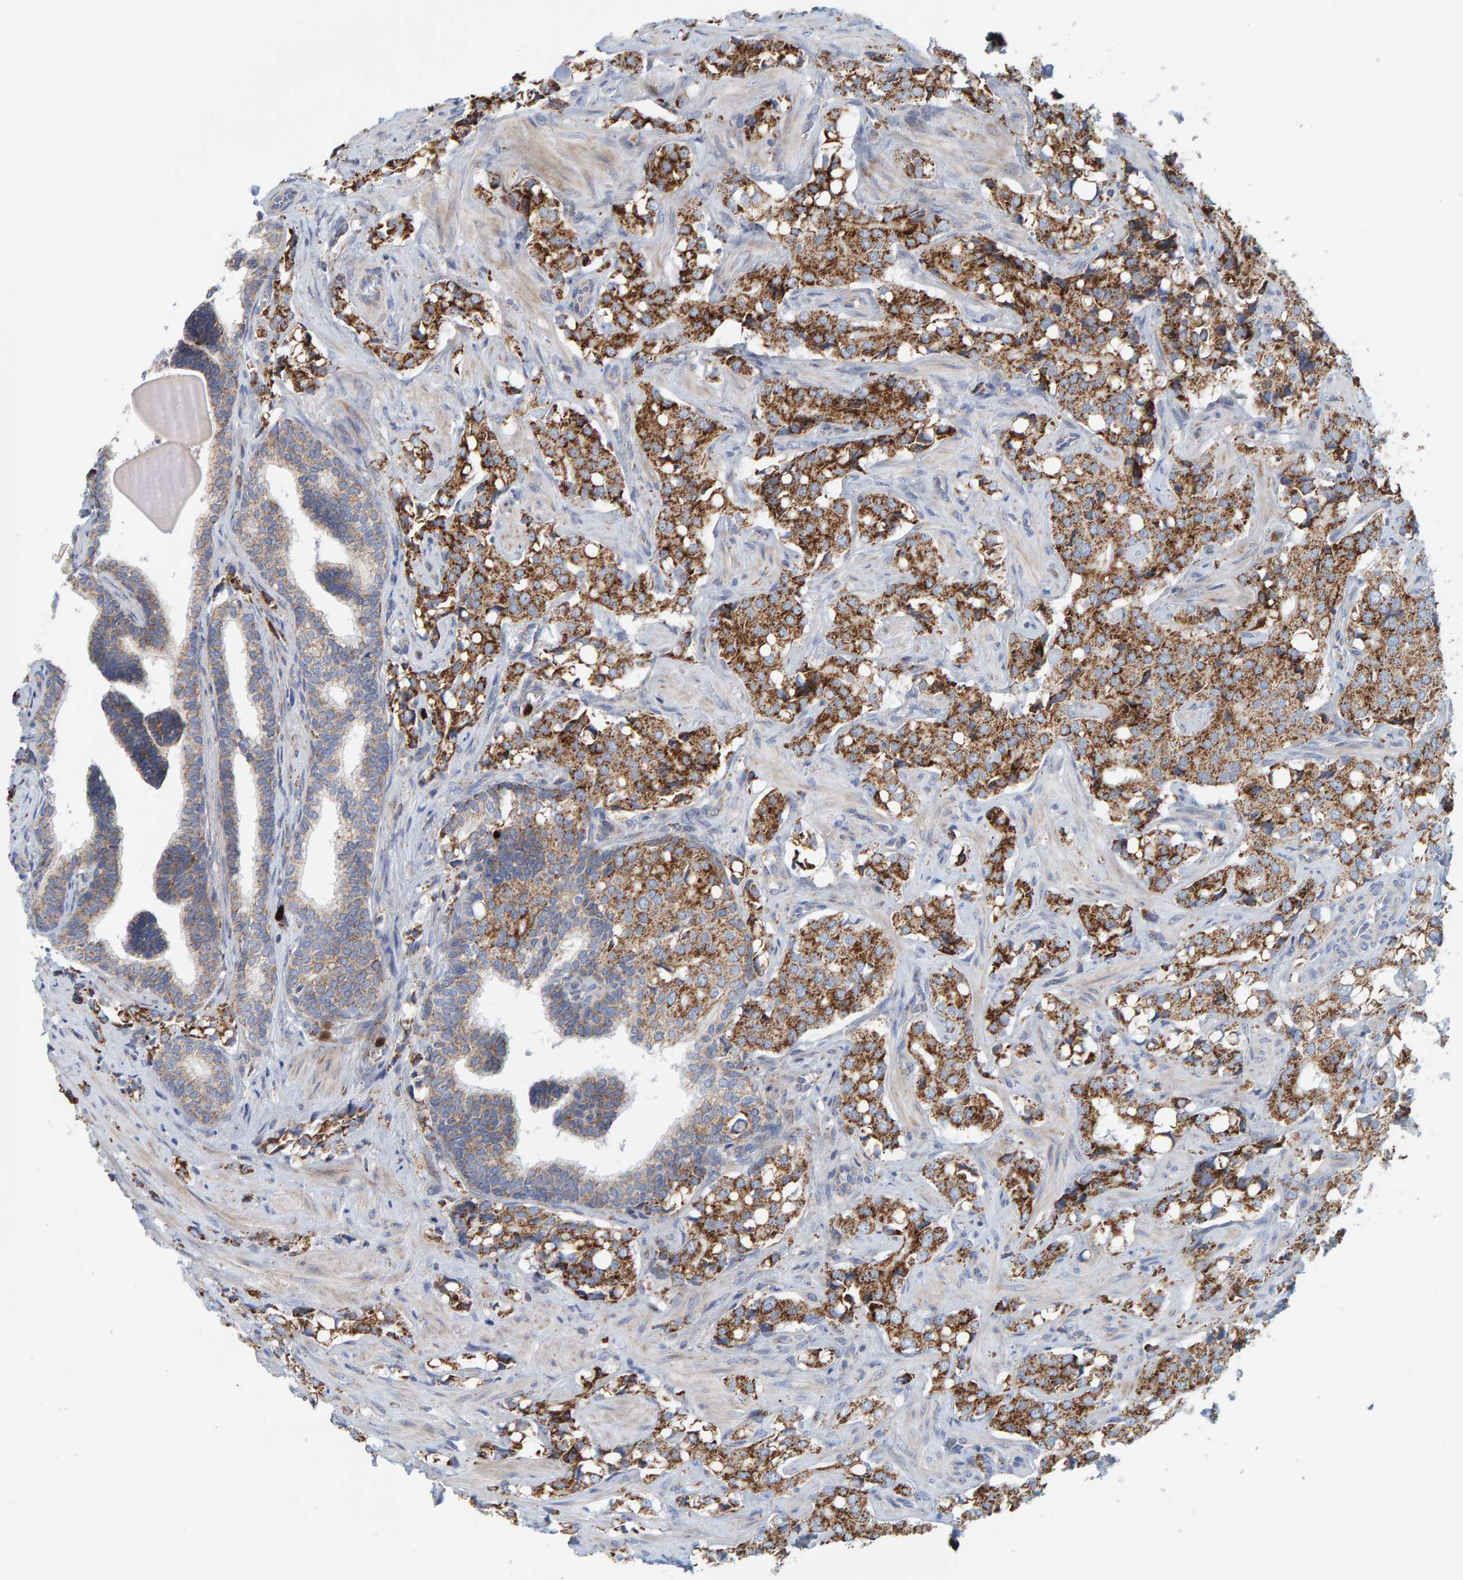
{"staining": {"intensity": "strong", "quantity": ">75%", "location": "cytoplasmic/membranous"}, "tissue": "prostate cancer", "cell_type": "Tumor cells", "image_type": "cancer", "snomed": [{"axis": "morphology", "description": "Adenocarcinoma, High grade"}, {"axis": "topography", "description": "Prostate"}], "caption": "A high-resolution micrograph shows IHC staining of adenocarcinoma (high-grade) (prostate), which shows strong cytoplasmic/membranous positivity in approximately >75% of tumor cells.", "gene": "B9D1", "patient": {"sex": "male", "age": 52}}